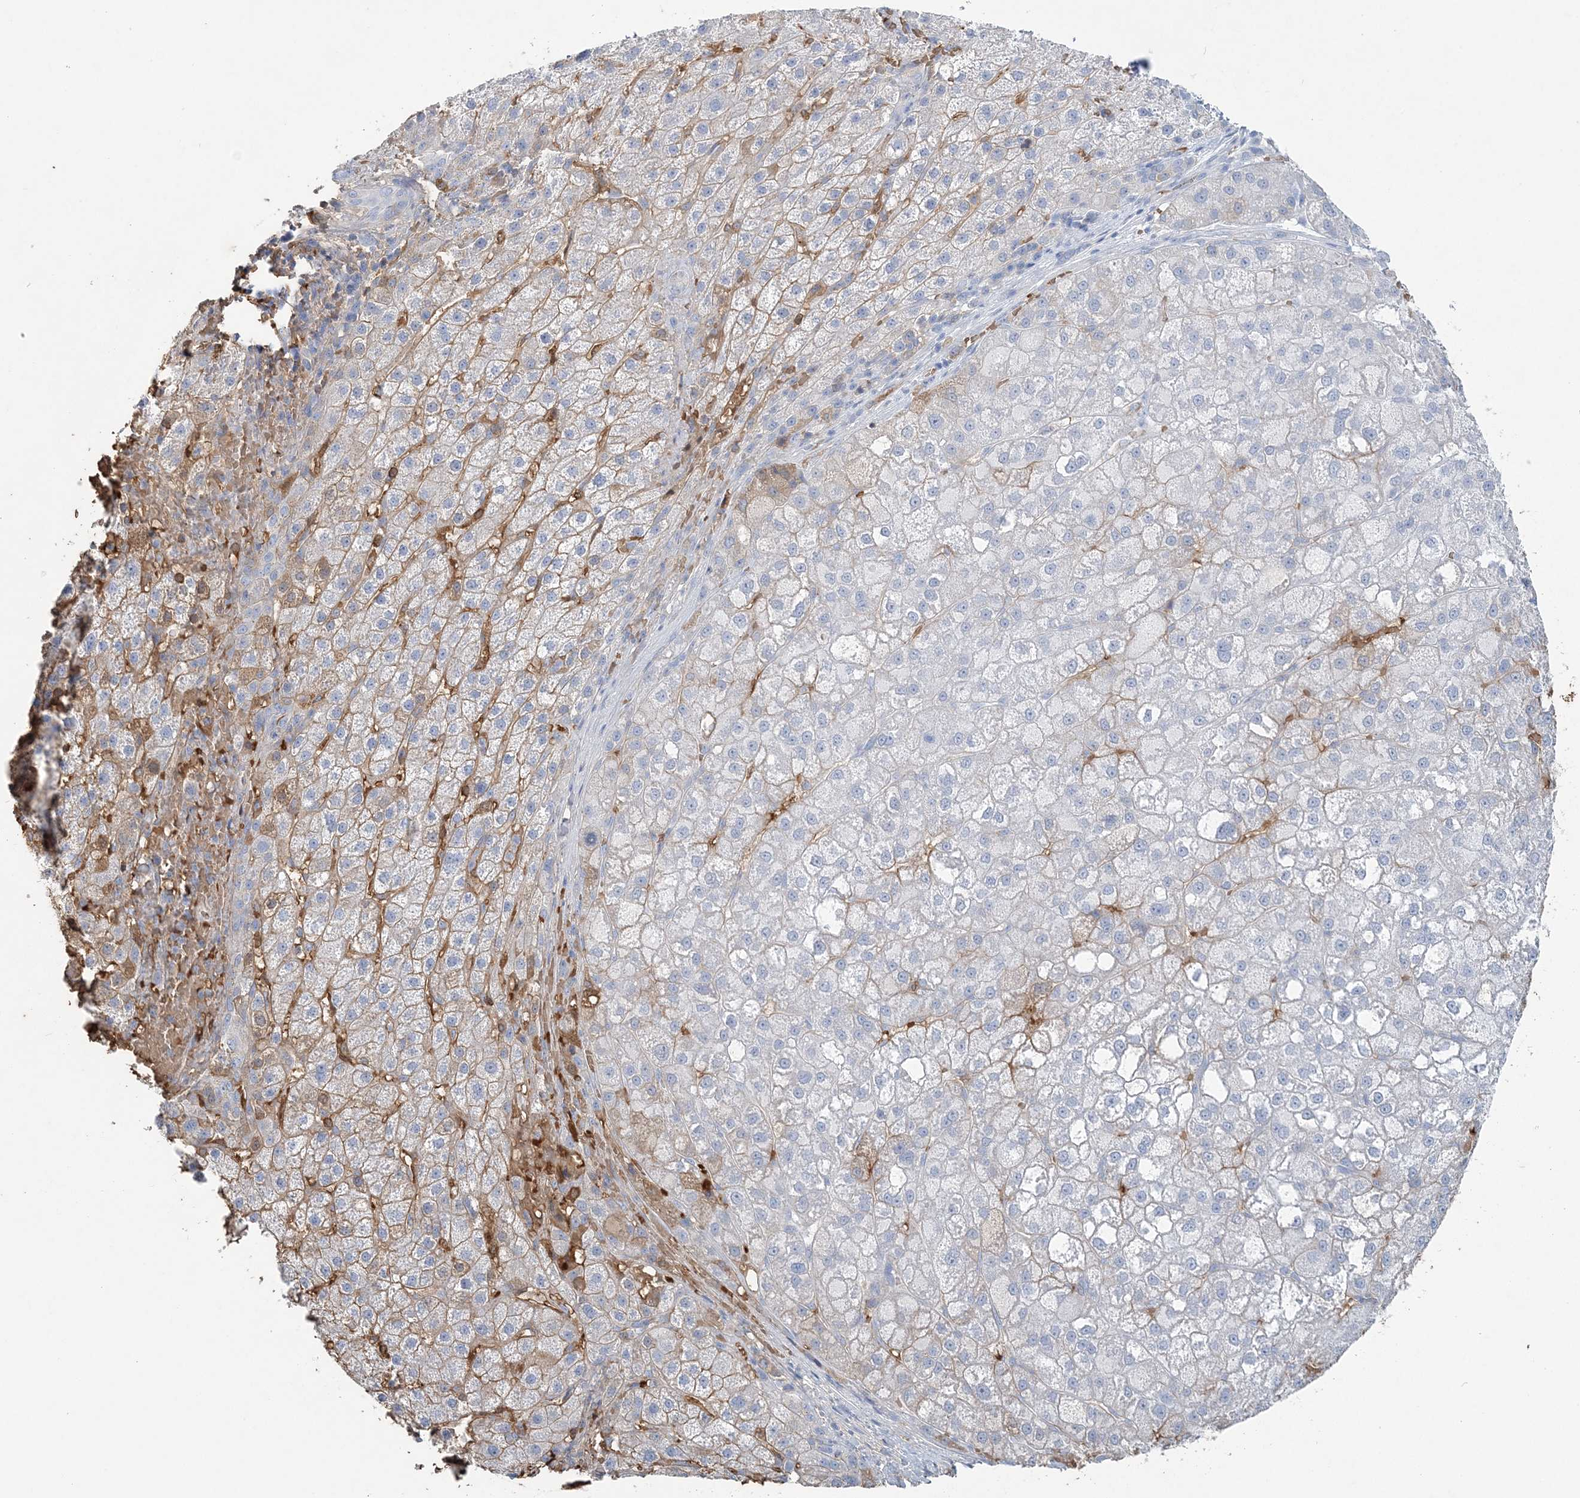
{"staining": {"intensity": "negative", "quantity": "none", "location": "none"}, "tissue": "liver cancer", "cell_type": "Tumor cells", "image_type": "cancer", "snomed": [{"axis": "morphology", "description": "Carcinoma, Hepatocellular, NOS"}, {"axis": "topography", "description": "Liver"}], "caption": "Human hepatocellular carcinoma (liver) stained for a protein using immunohistochemistry reveals no staining in tumor cells.", "gene": "HBD", "patient": {"sex": "male", "age": 57}}